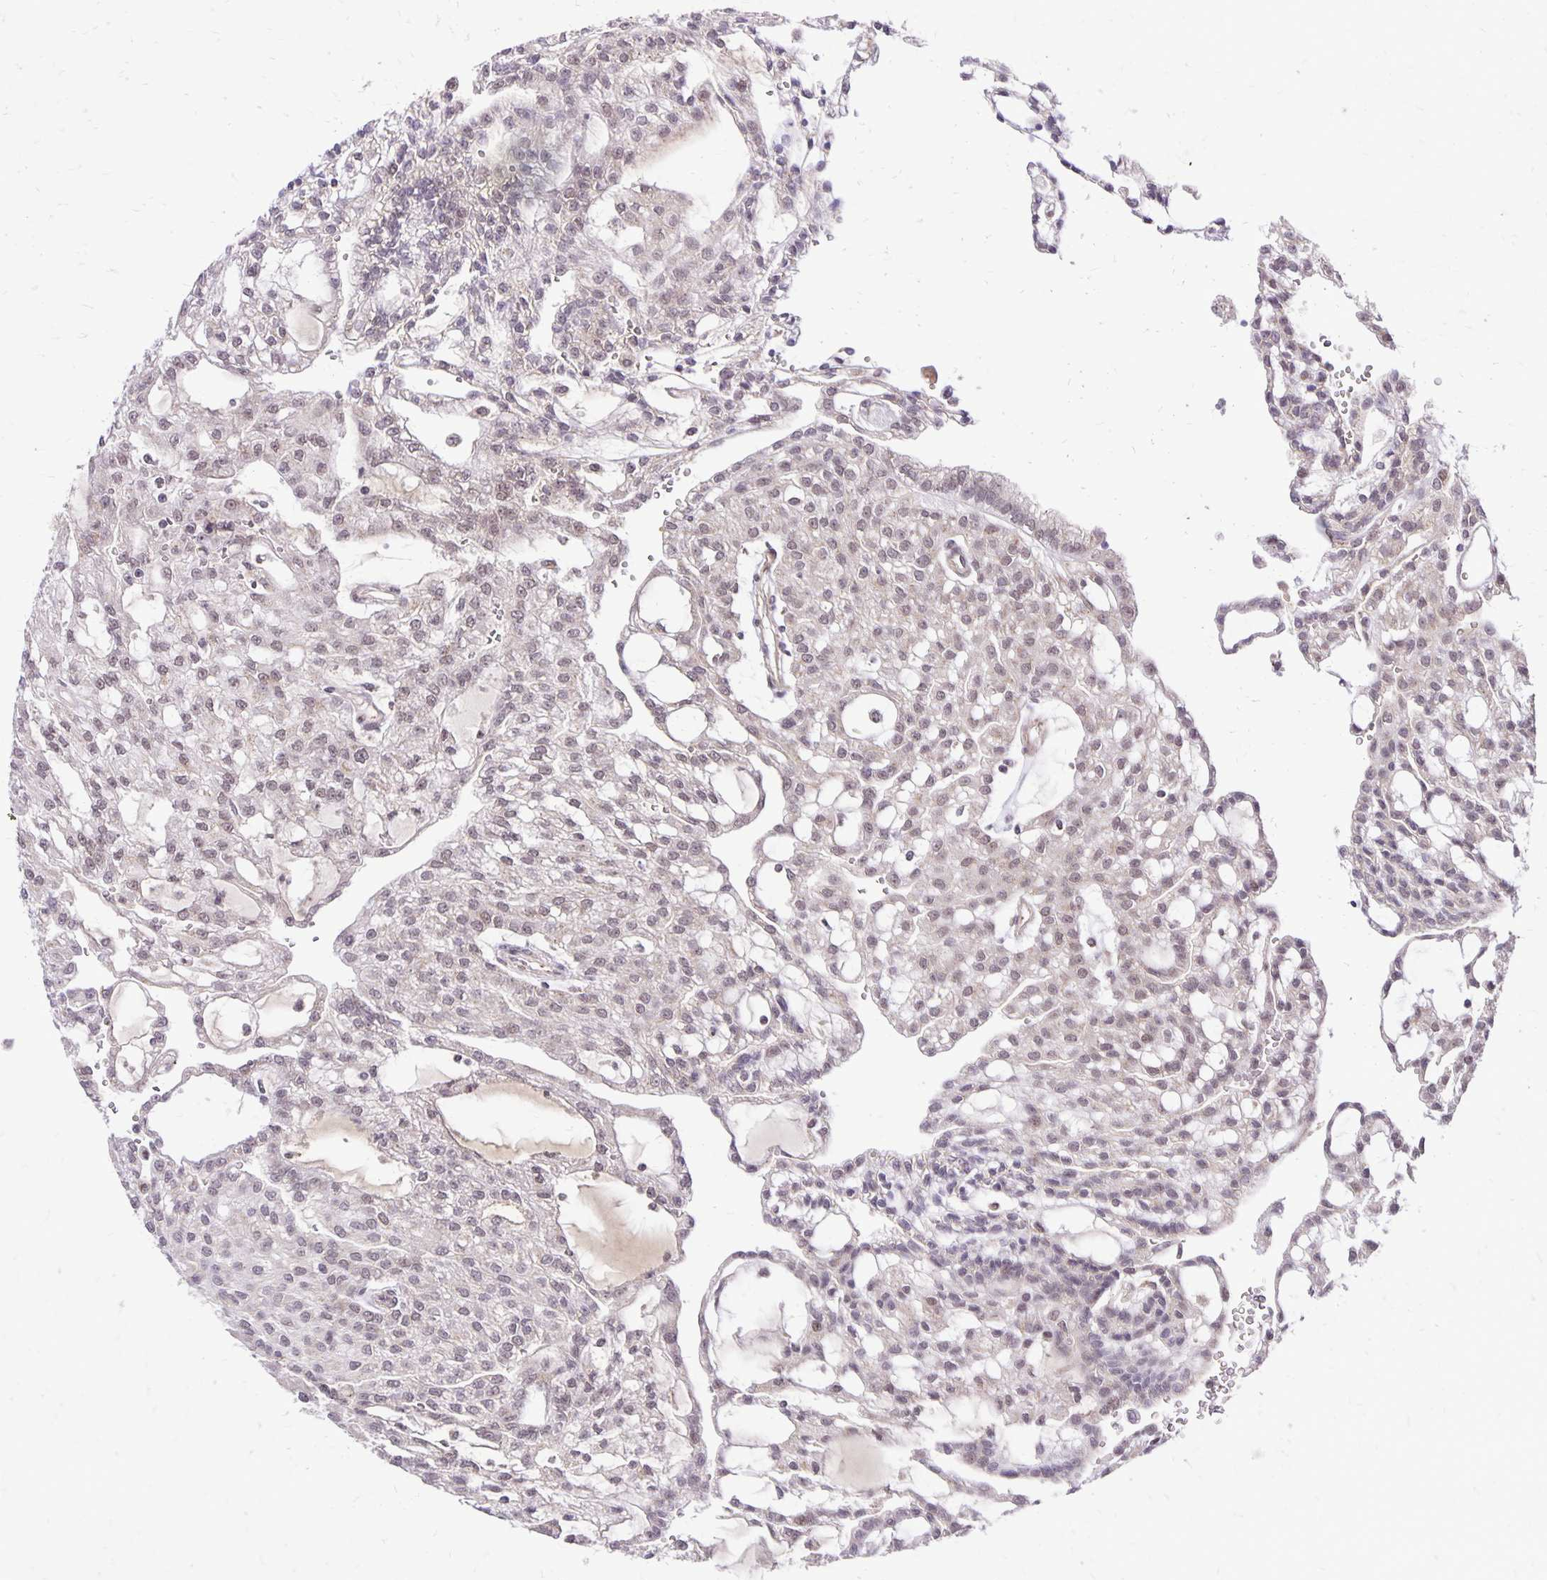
{"staining": {"intensity": "weak", "quantity": "<25%", "location": "nuclear"}, "tissue": "renal cancer", "cell_type": "Tumor cells", "image_type": "cancer", "snomed": [{"axis": "morphology", "description": "Adenocarcinoma, NOS"}, {"axis": "topography", "description": "Kidney"}], "caption": "Adenocarcinoma (renal) was stained to show a protein in brown. There is no significant staining in tumor cells.", "gene": "GOLGA5", "patient": {"sex": "male", "age": 63}}